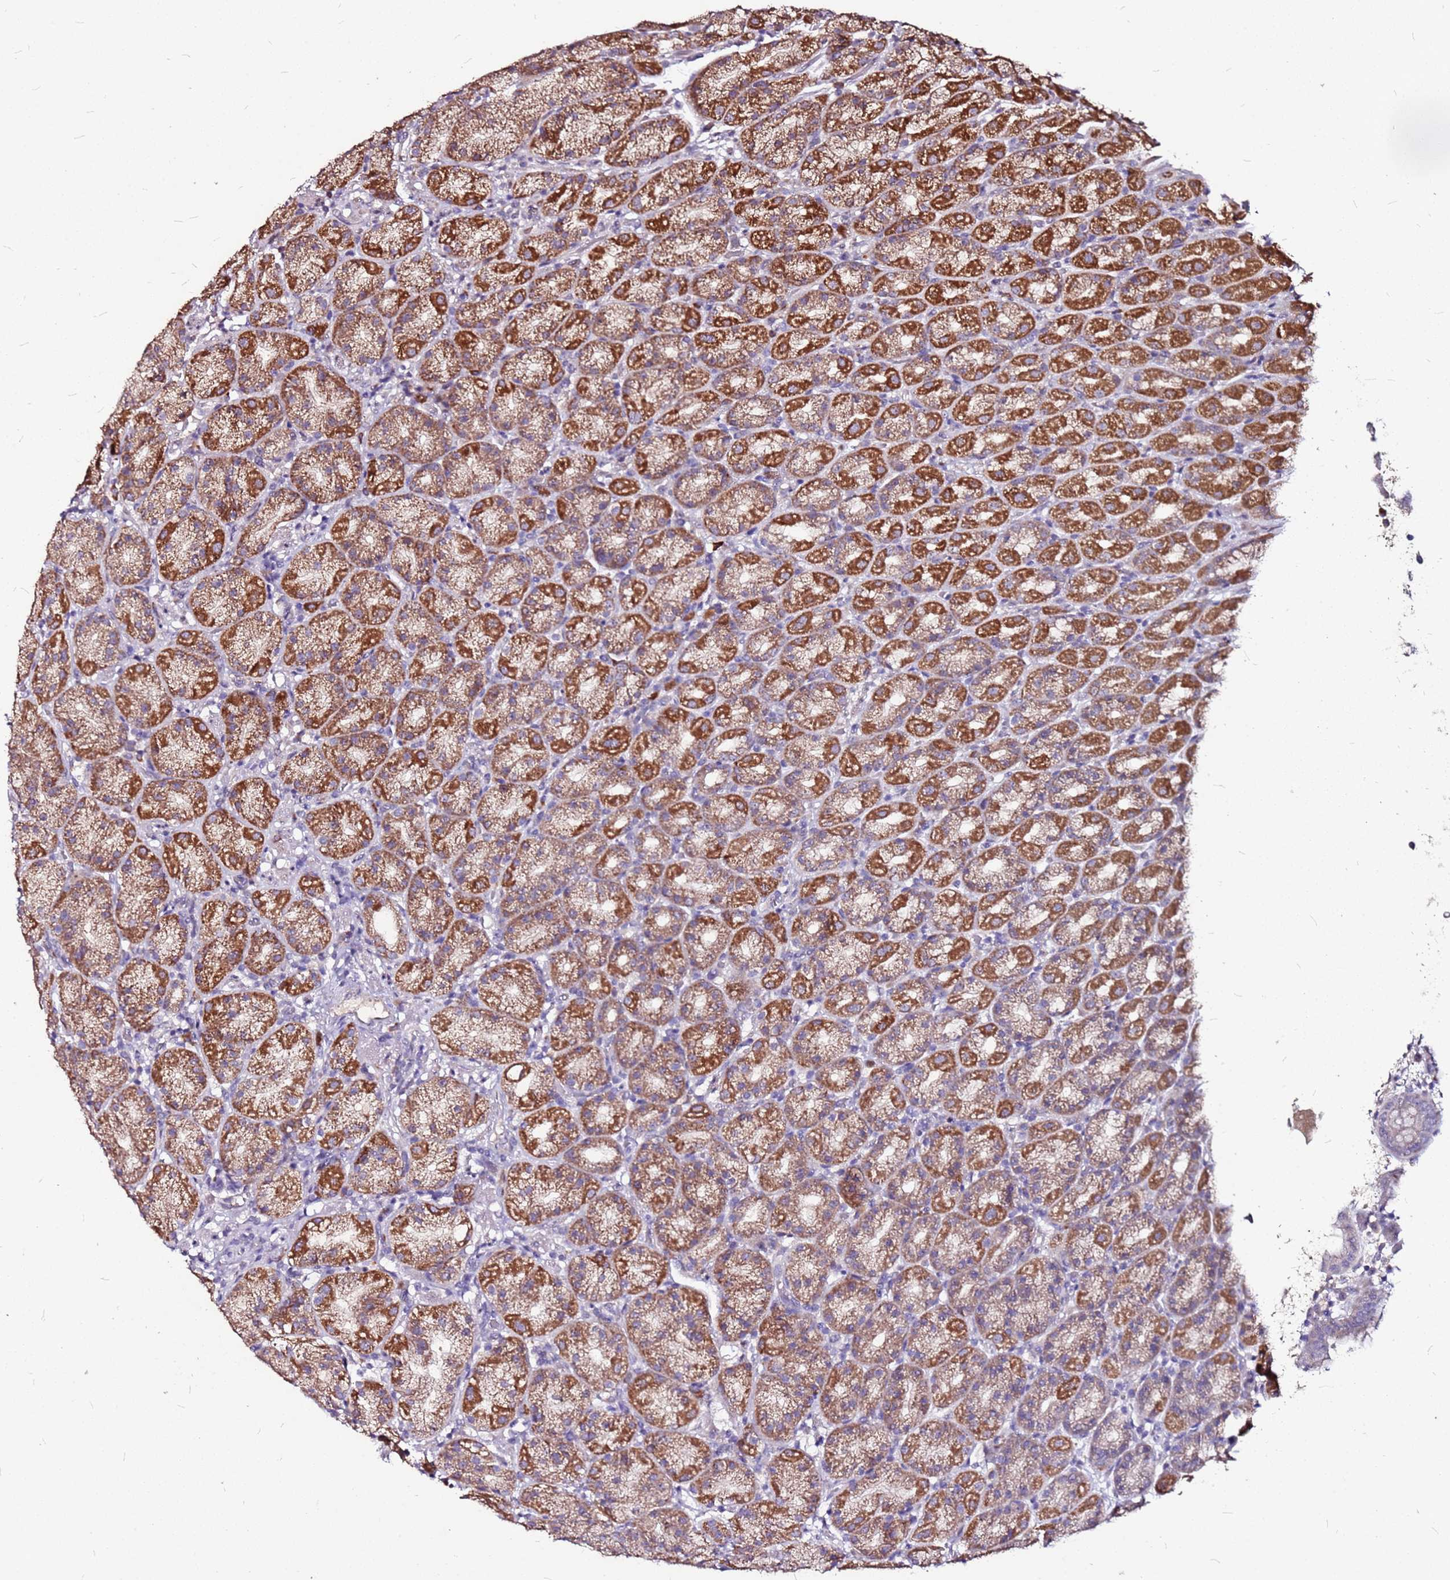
{"staining": {"intensity": "strong", "quantity": ">75%", "location": "cytoplasmic/membranous"}, "tissue": "stomach", "cell_type": "Glandular cells", "image_type": "normal", "snomed": [{"axis": "morphology", "description": "Normal tissue, NOS"}, {"axis": "topography", "description": "Stomach, upper"}, {"axis": "topography", "description": "Stomach"}], "caption": "Normal stomach was stained to show a protein in brown. There is high levels of strong cytoplasmic/membranous expression in about >75% of glandular cells. (brown staining indicates protein expression, while blue staining denotes nuclei).", "gene": "DCDC2C", "patient": {"sex": "male", "age": 68}}